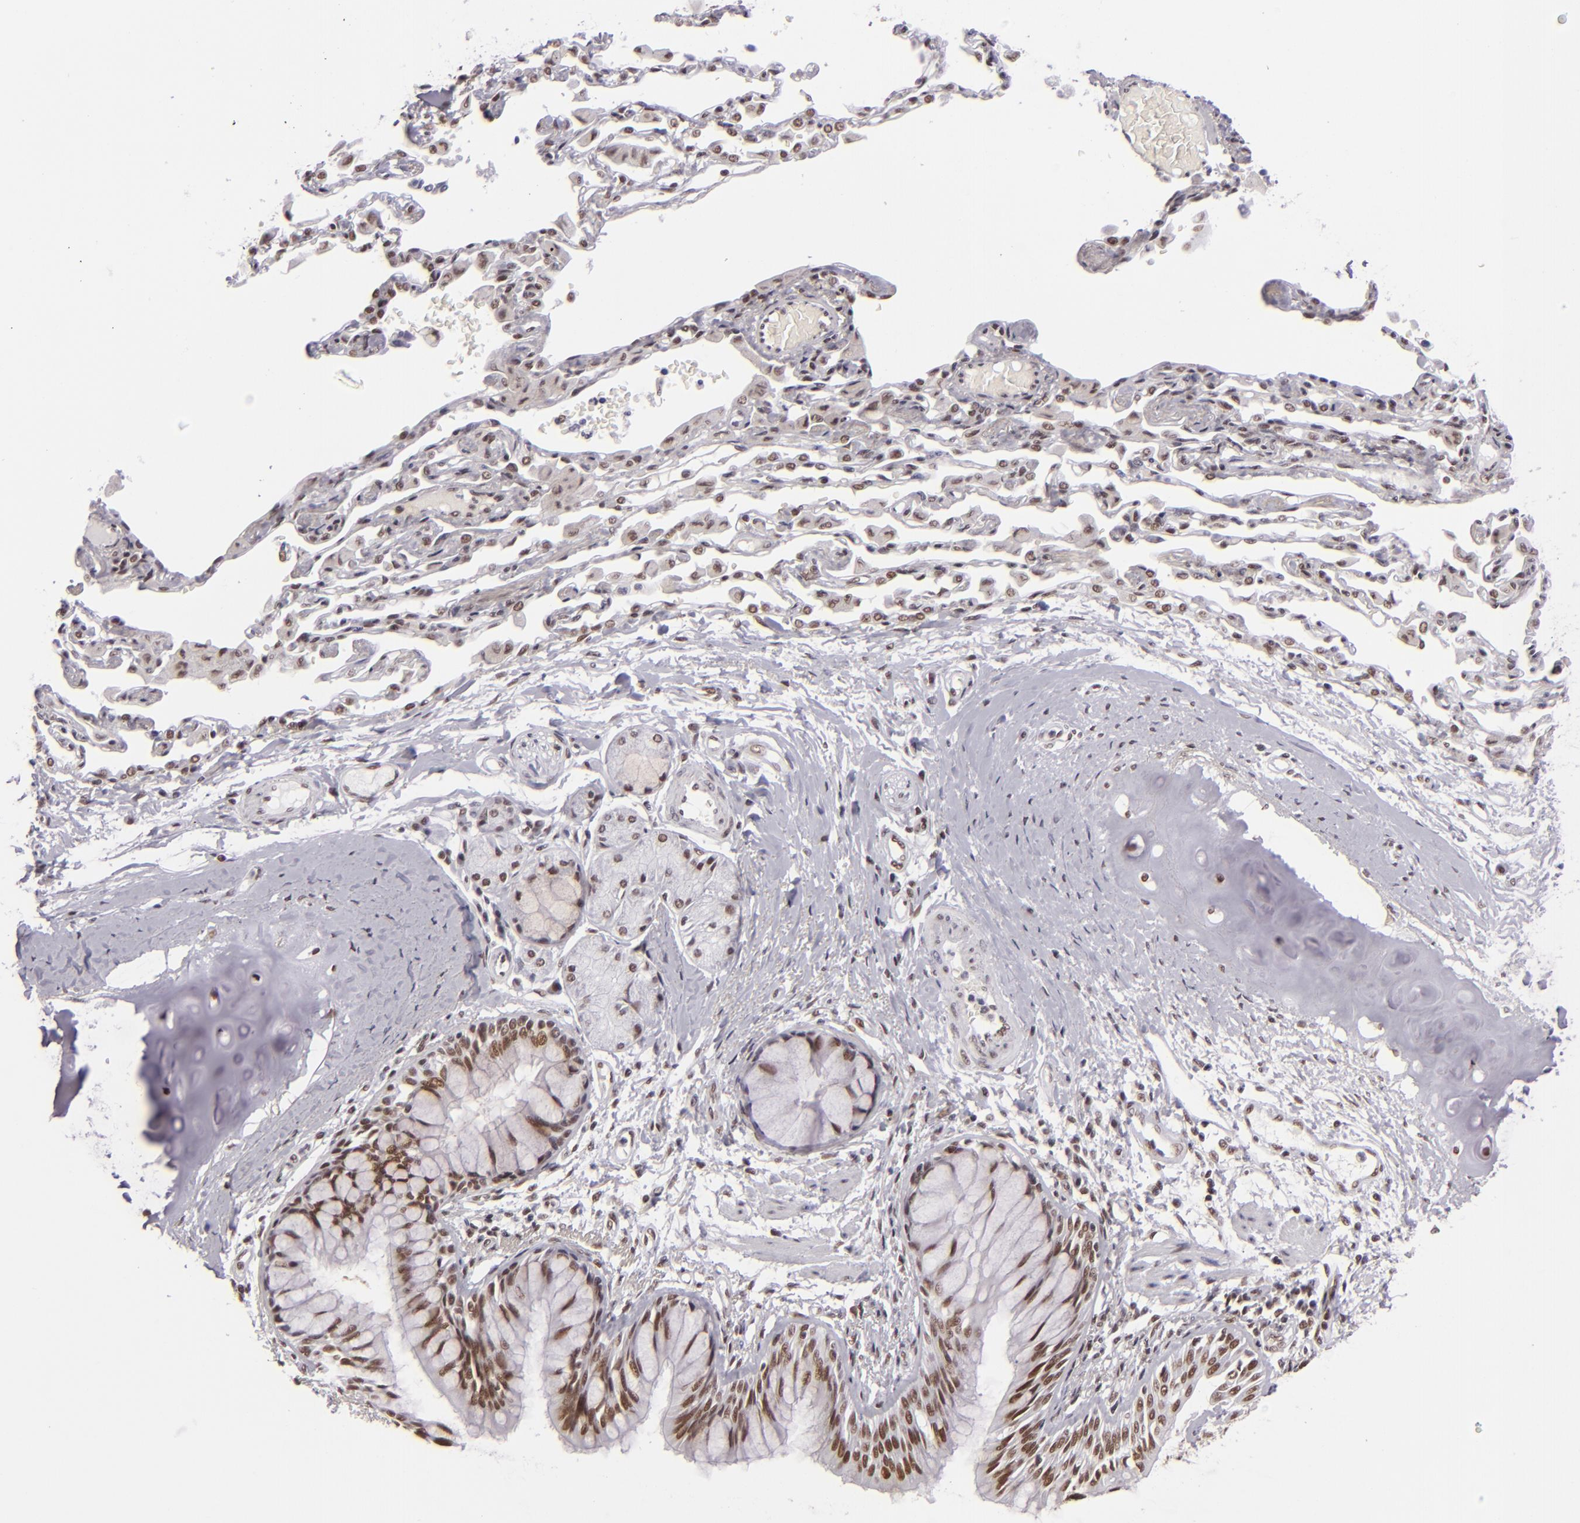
{"staining": {"intensity": "moderate", "quantity": ">75%", "location": "nuclear"}, "tissue": "bronchus", "cell_type": "Respiratory epithelial cells", "image_type": "normal", "snomed": [{"axis": "morphology", "description": "Normal tissue, NOS"}, {"axis": "topography", "description": "Cartilage tissue"}, {"axis": "topography", "description": "Bronchus"}, {"axis": "topography", "description": "Lung"}, {"axis": "topography", "description": "Peripheral nerve tissue"}], "caption": "Brown immunohistochemical staining in benign bronchus displays moderate nuclear staining in approximately >75% of respiratory epithelial cells.", "gene": "BRD8", "patient": {"sex": "female", "age": 49}}